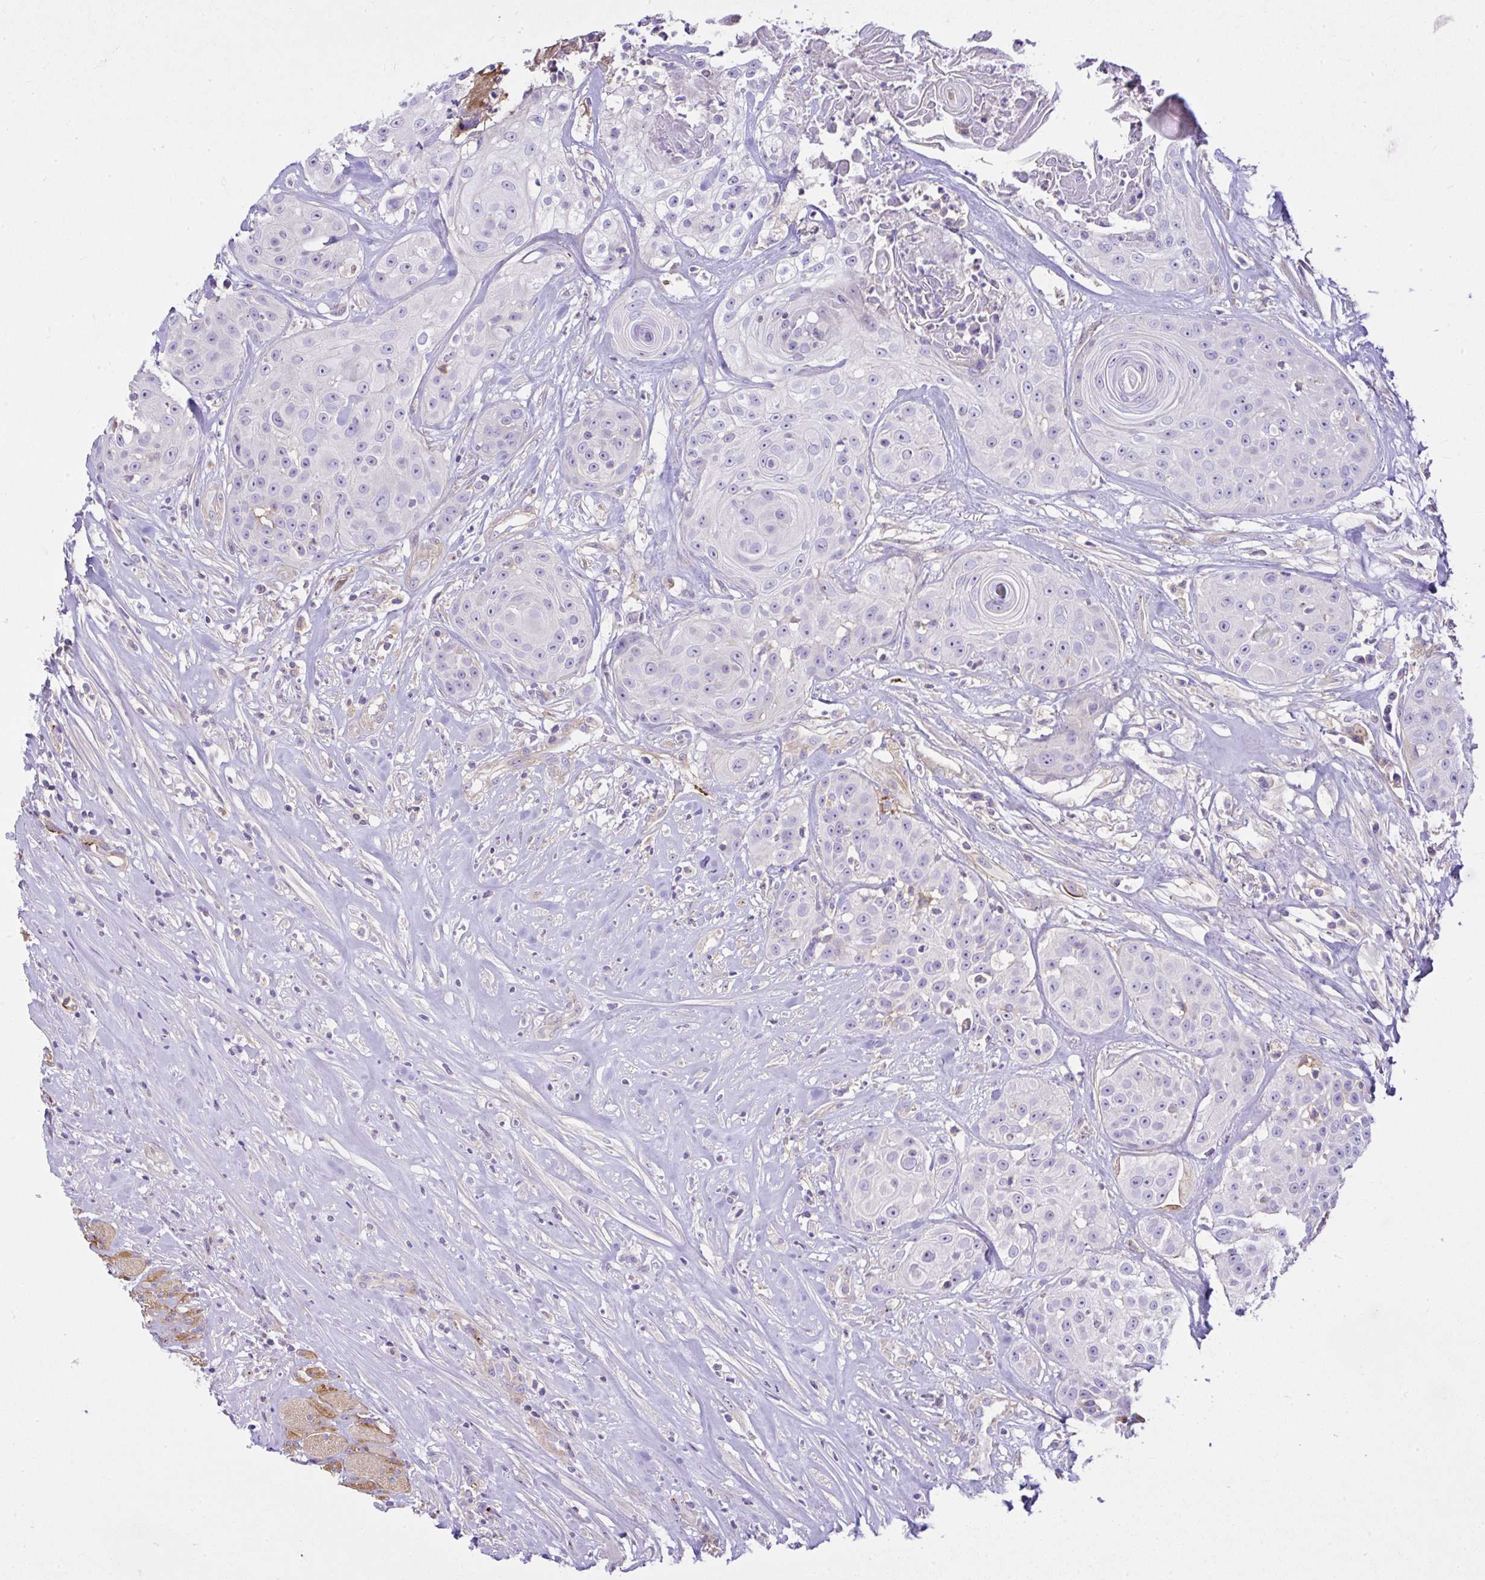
{"staining": {"intensity": "negative", "quantity": "none", "location": "none"}, "tissue": "head and neck cancer", "cell_type": "Tumor cells", "image_type": "cancer", "snomed": [{"axis": "morphology", "description": "Squamous cell carcinoma, NOS"}, {"axis": "topography", "description": "Head-Neck"}], "caption": "Immunohistochemistry of head and neck cancer reveals no expression in tumor cells.", "gene": "CCDC142", "patient": {"sex": "male", "age": 83}}